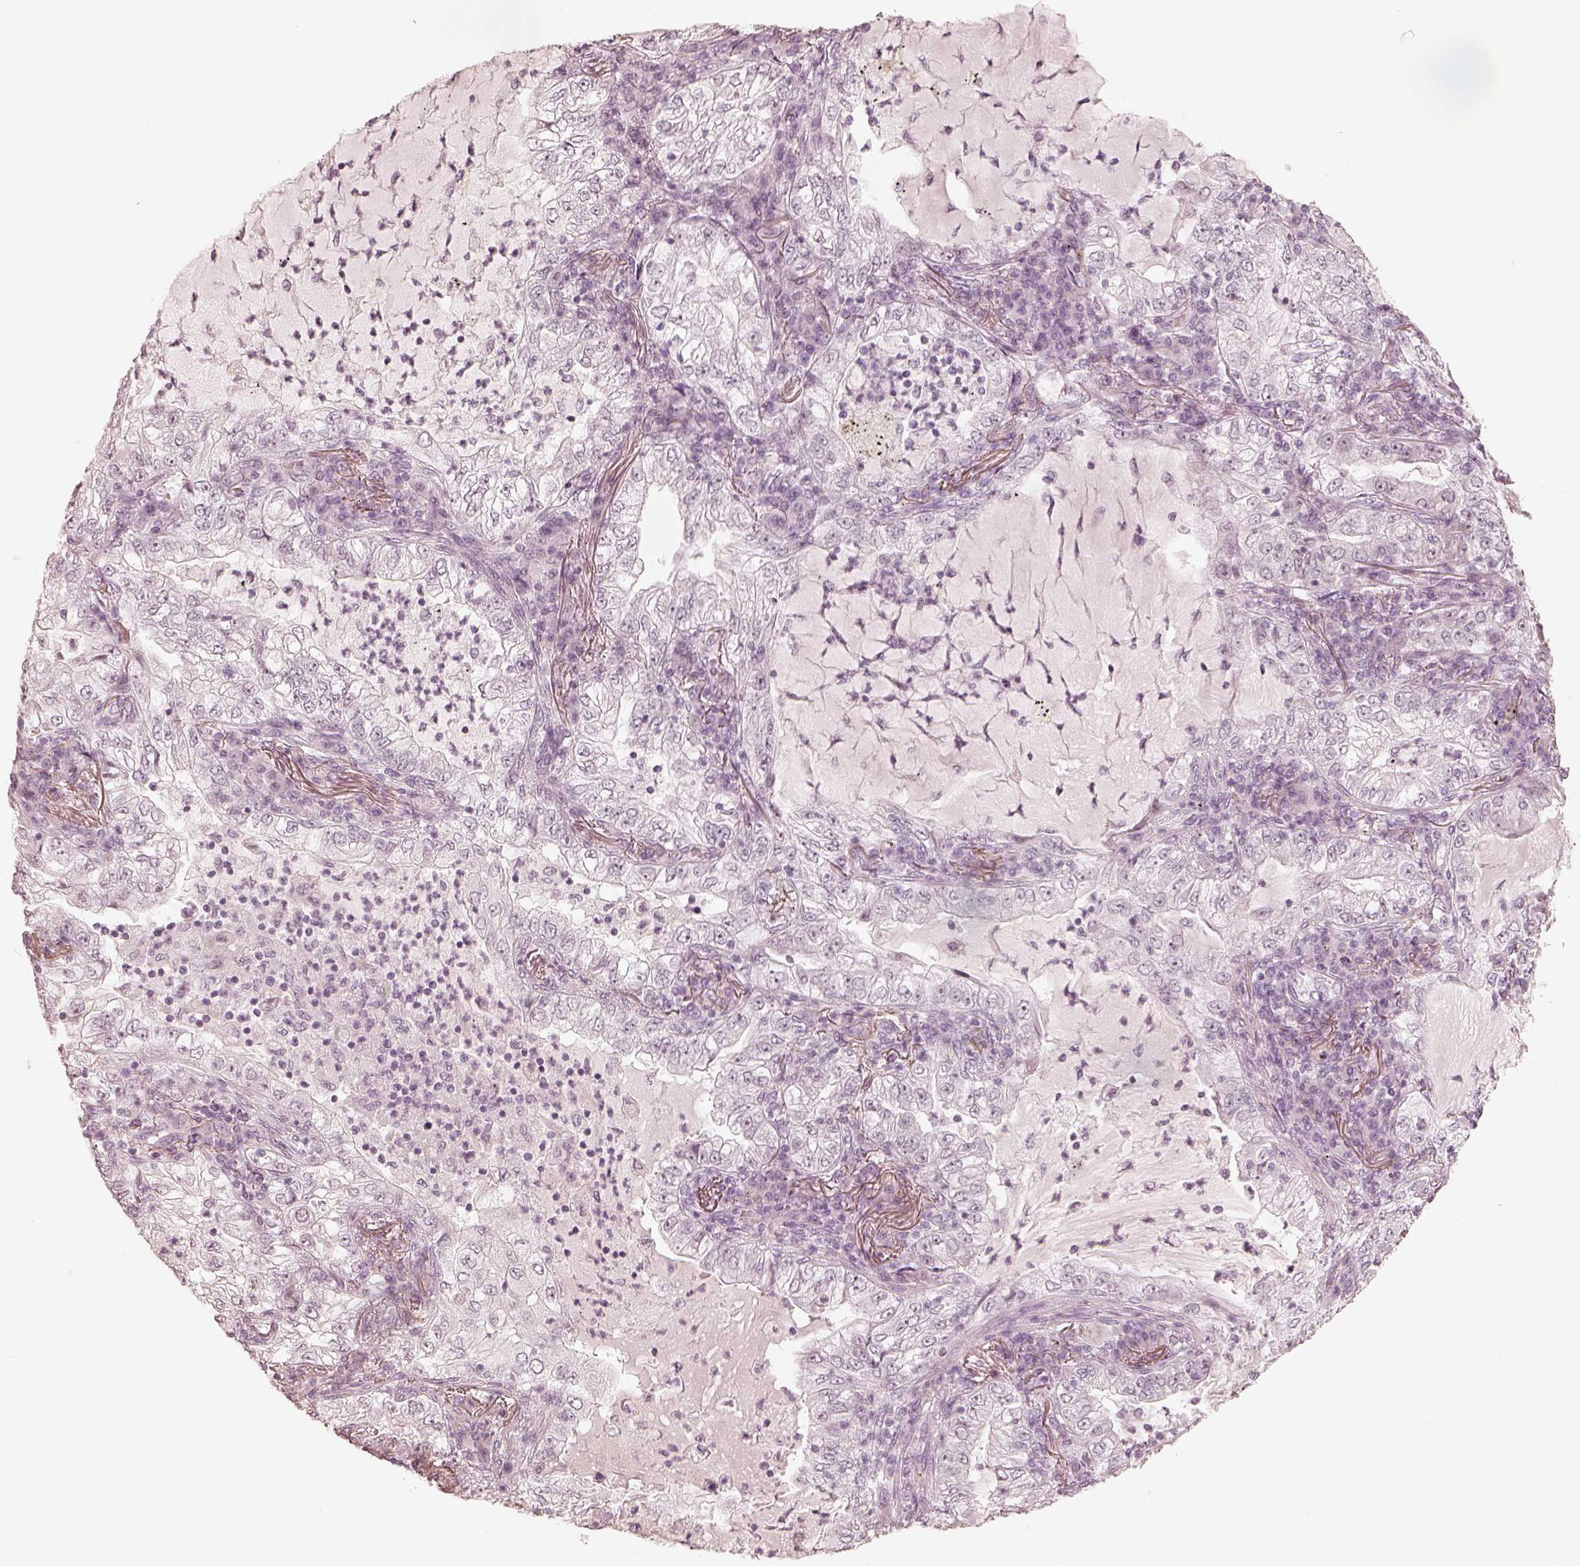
{"staining": {"intensity": "negative", "quantity": "none", "location": "none"}, "tissue": "lung cancer", "cell_type": "Tumor cells", "image_type": "cancer", "snomed": [{"axis": "morphology", "description": "Adenocarcinoma, NOS"}, {"axis": "topography", "description": "Lung"}], "caption": "Tumor cells are negative for brown protein staining in adenocarcinoma (lung).", "gene": "CALR3", "patient": {"sex": "female", "age": 73}}